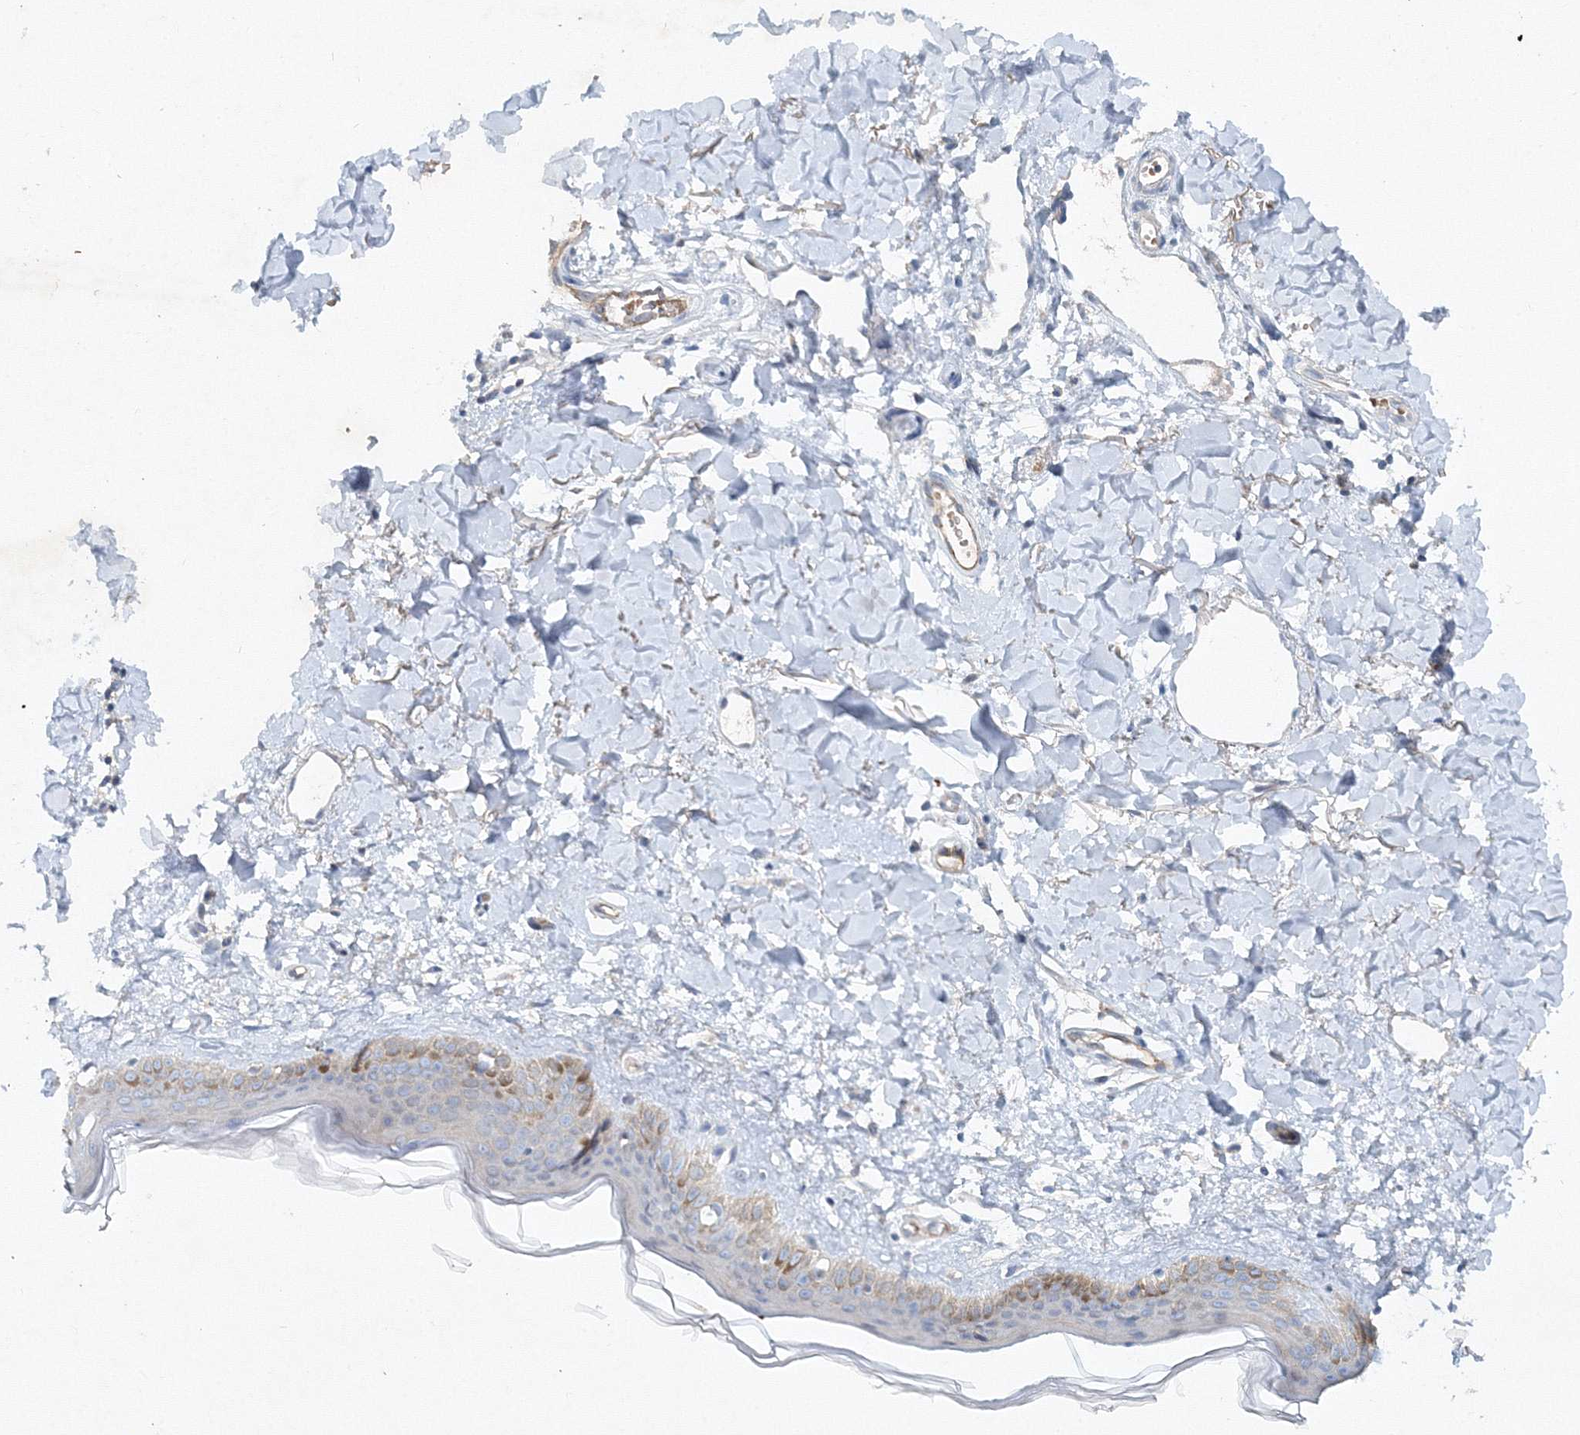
{"staining": {"intensity": "weak", "quantity": ">75%", "location": "cytoplasmic/membranous"}, "tissue": "skin", "cell_type": "Fibroblasts", "image_type": "normal", "snomed": [{"axis": "morphology", "description": "Normal tissue, NOS"}, {"axis": "topography", "description": "Skin"}], "caption": "Immunohistochemical staining of benign skin reveals weak cytoplasmic/membranous protein expression in about >75% of fibroblasts. Immunohistochemistry (ihc) stains the protein of interest in brown and the nuclei are stained blue.", "gene": "SH3BP5", "patient": {"sex": "female", "age": 58}}